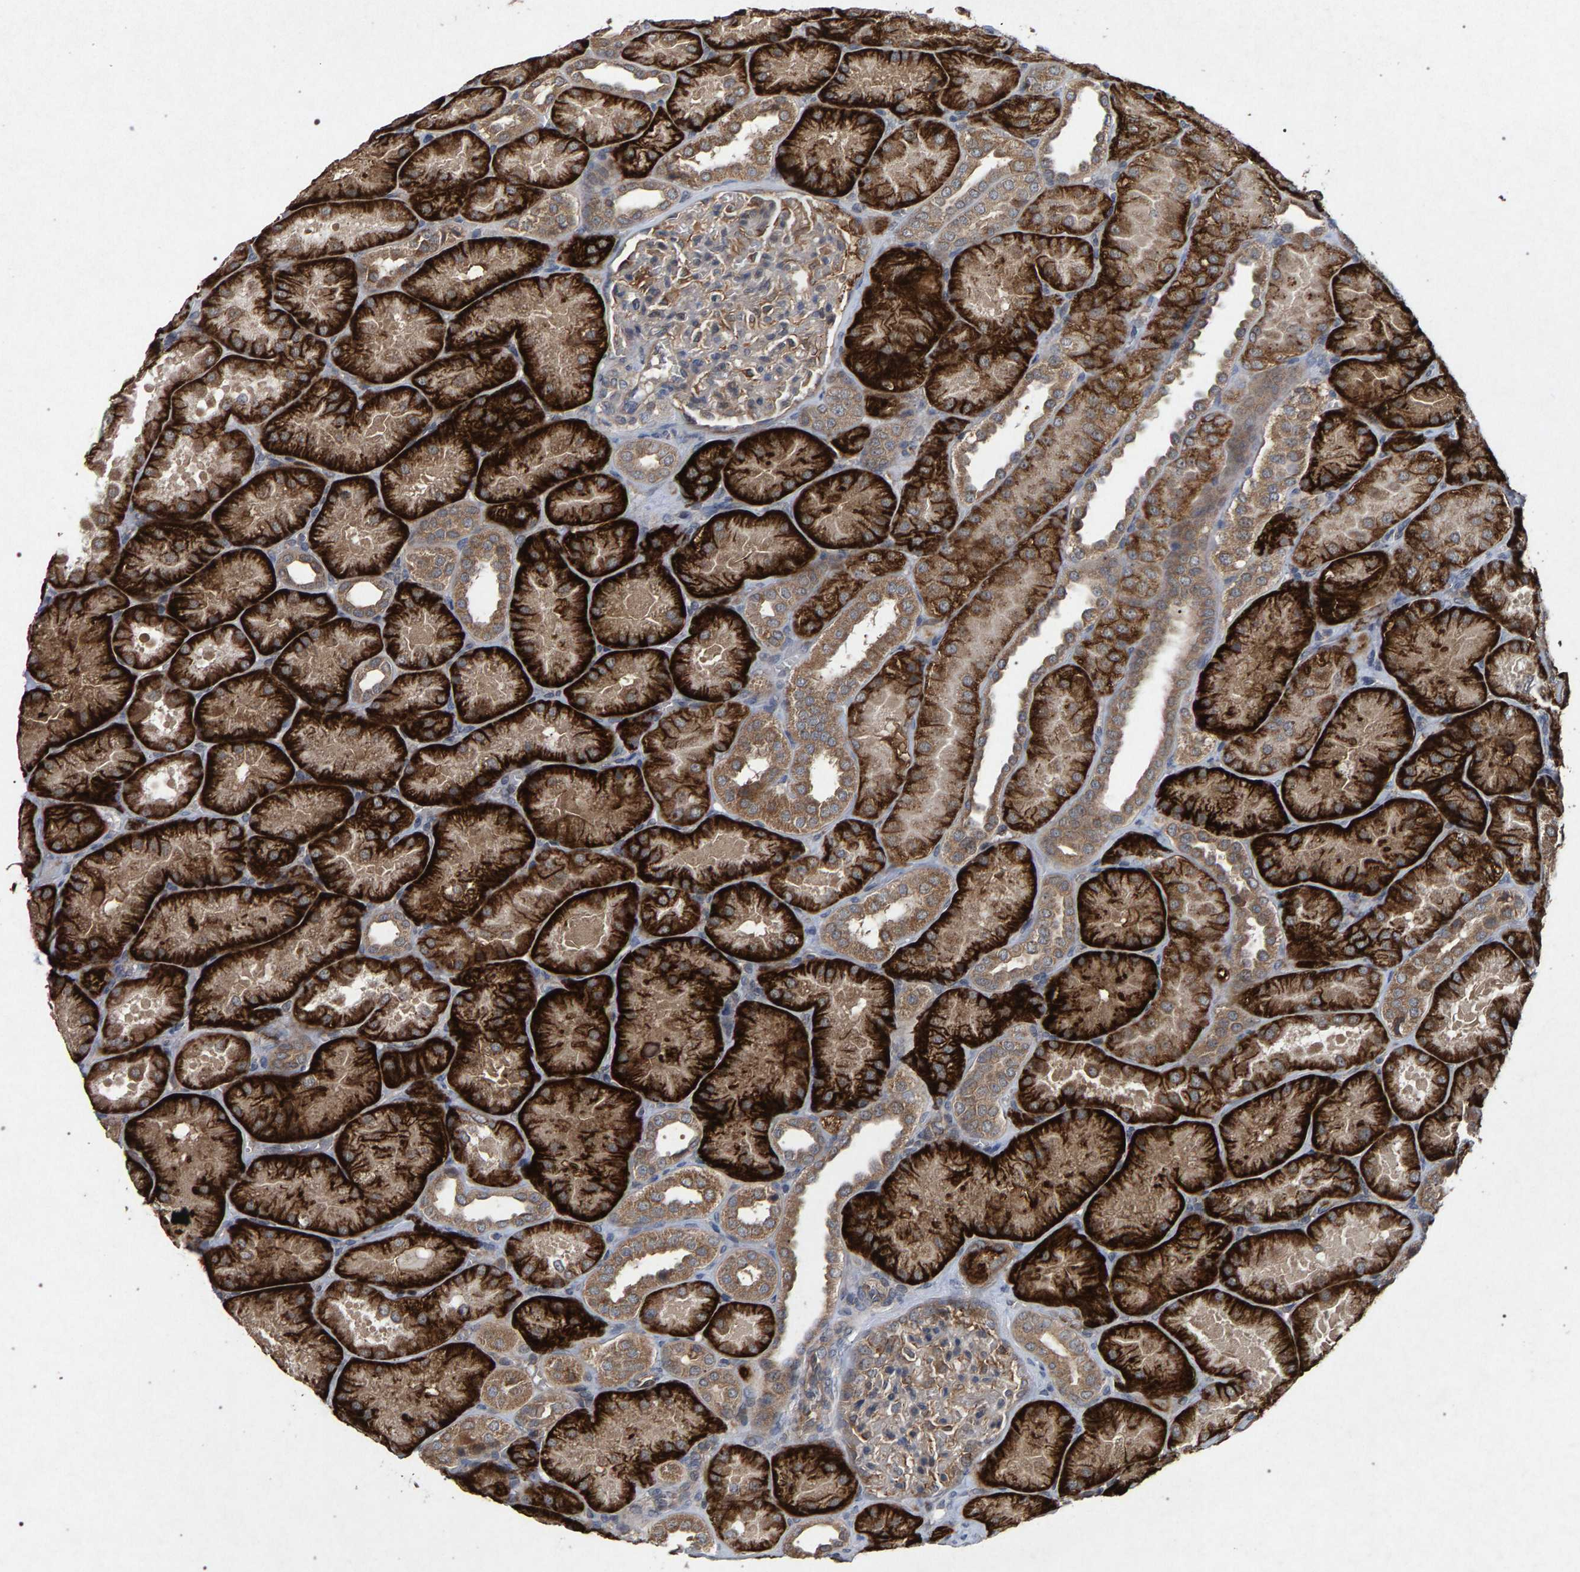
{"staining": {"intensity": "moderate", "quantity": "25%-75%", "location": "cytoplasmic/membranous"}, "tissue": "kidney", "cell_type": "Cells in glomeruli", "image_type": "normal", "snomed": [{"axis": "morphology", "description": "Normal tissue, NOS"}, {"axis": "topography", "description": "Kidney"}], "caption": "A high-resolution image shows immunohistochemistry (IHC) staining of benign kidney, which demonstrates moderate cytoplasmic/membranous positivity in approximately 25%-75% of cells in glomeruli.", "gene": "SLC4A4", "patient": {"sex": "male", "age": 28}}